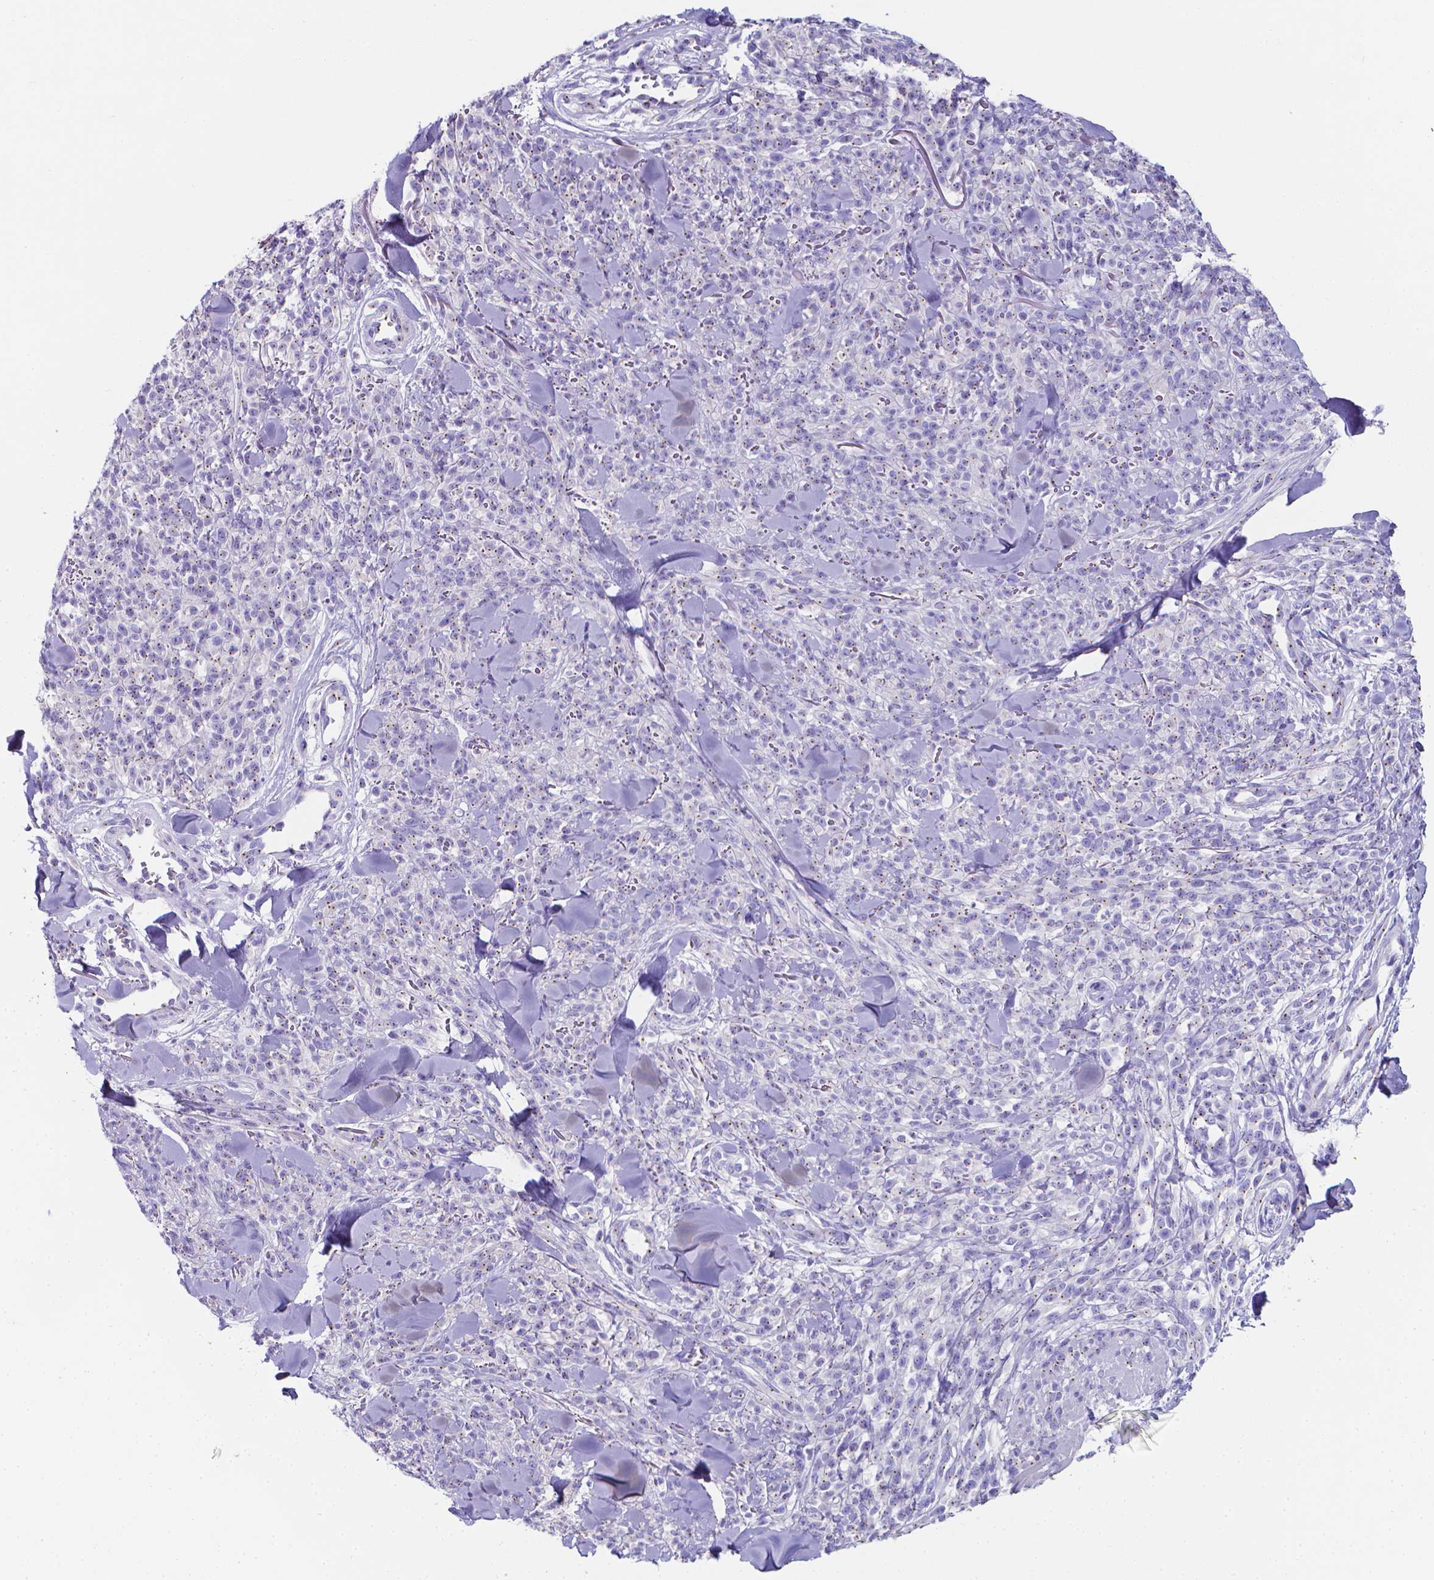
{"staining": {"intensity": "negative", "quantity": "none", "location": "none"}, "tissue": "melanoma", "cell_type": "Tumor cells", "image_type": "cancer", "snomed": [{"axis": "morphology", "description": "Malignant melanoma, NOS"}, {"axis": "topography", "description": "Skin"}, {"axis": "topography", "description": "Skin of trunk"}], "caption": "Micrograph shows no significant protein expression in tumor cells of melanoma.", "gene": "LRRC73", "patient": {"sex": "male", "age": 74}}